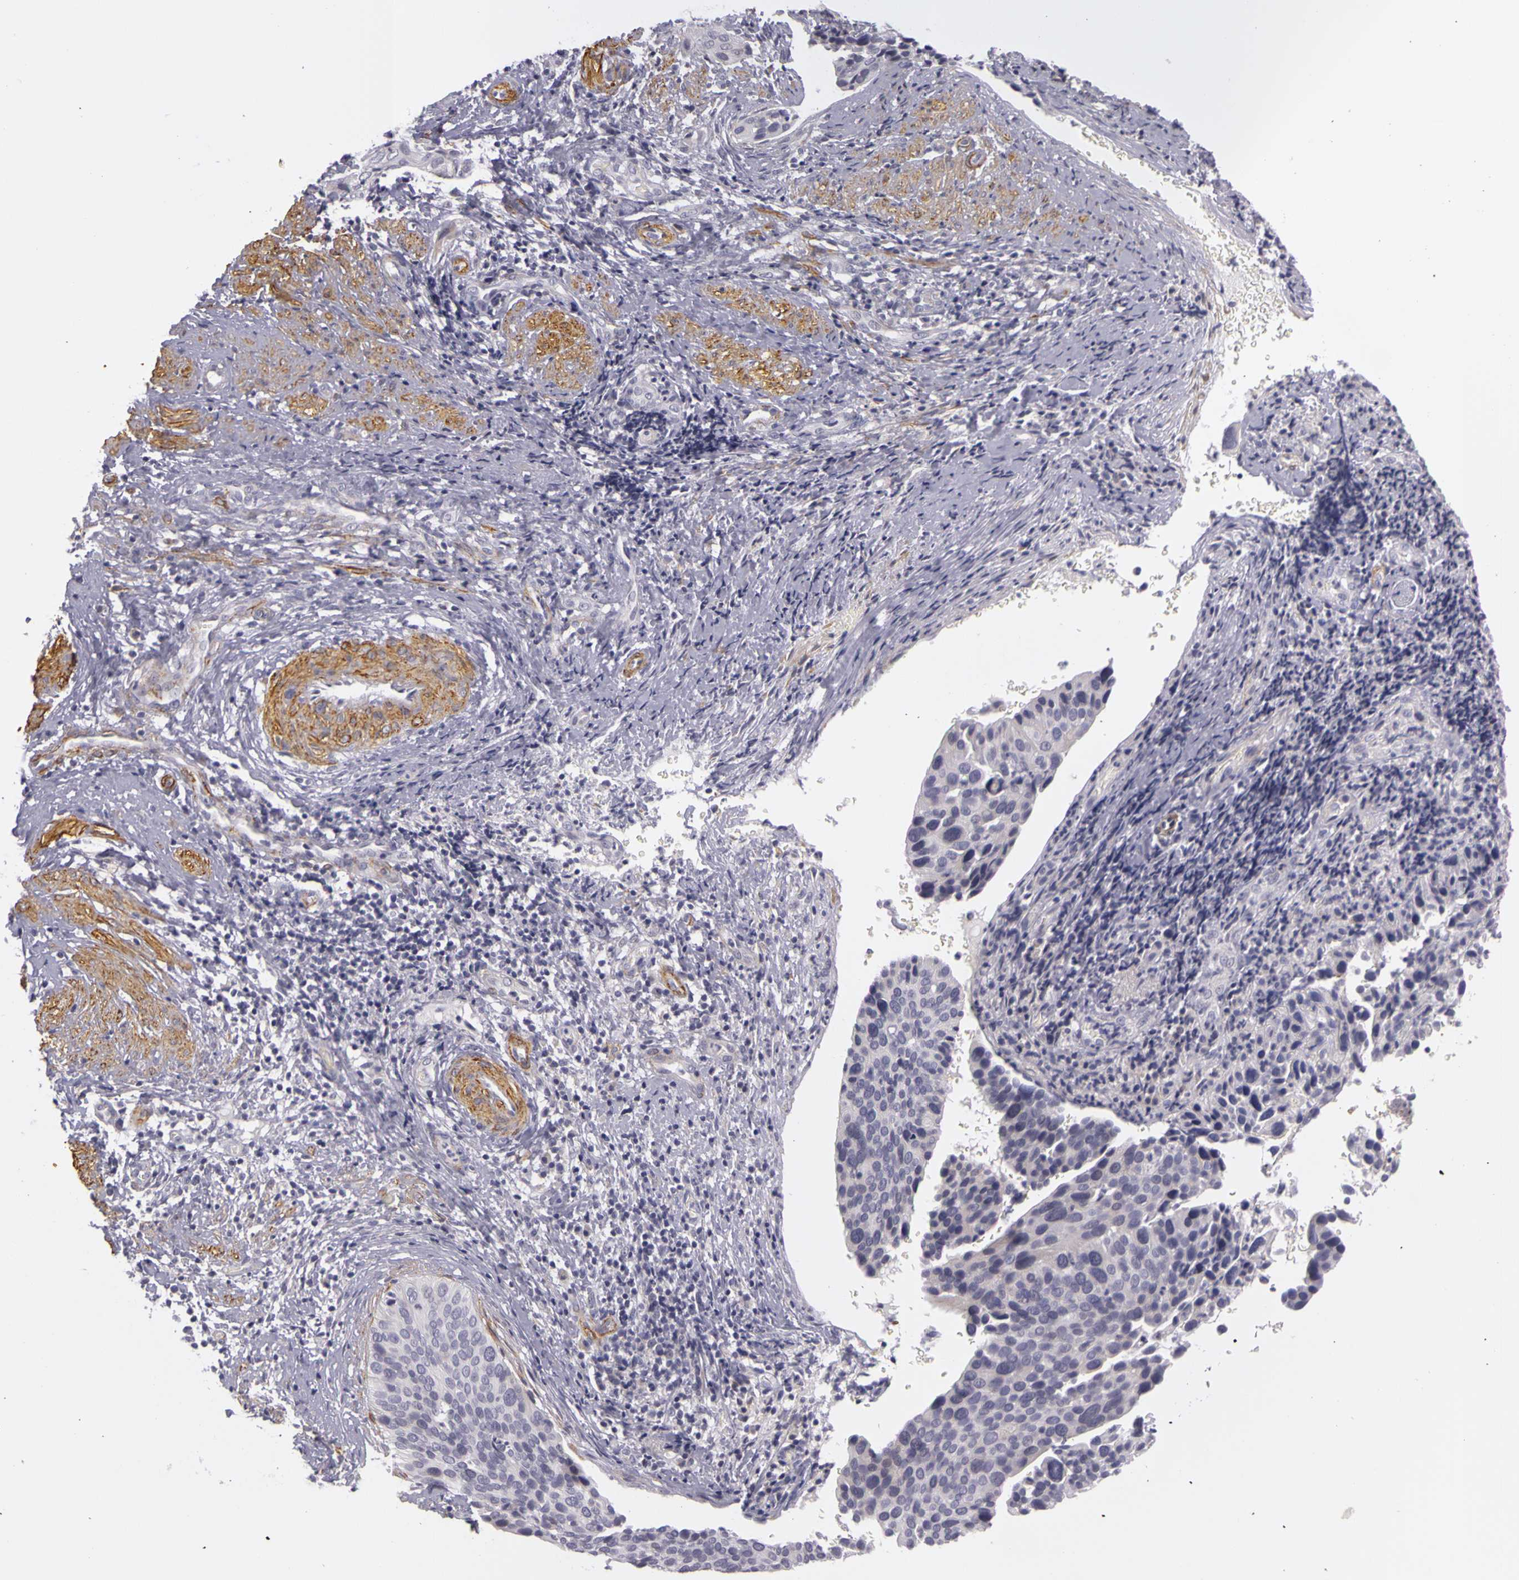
{"staining": {"intensity": "negative", "quantity": "none", "location": "none"}, "tissue": "cervical cancer", "cell_type": "Tumor cells", "image_type": "cancer", "snomed": [{"axis": "morphology", "description": "Squamous cell carcinoma, NOS"}, {"axis": "topography", "description": "Cervix"}], "caption": "Immunohistochemistry (IHC) micrograph of human cervical cancer (squamous cell carcinoma) stained for a protein (brown), which demonstrates no expression in tumor cells. (IHC, brightfield microscopy, high magnification).", "gene": "CNTN2", "patient": {"sex": "female", "age": 31}}